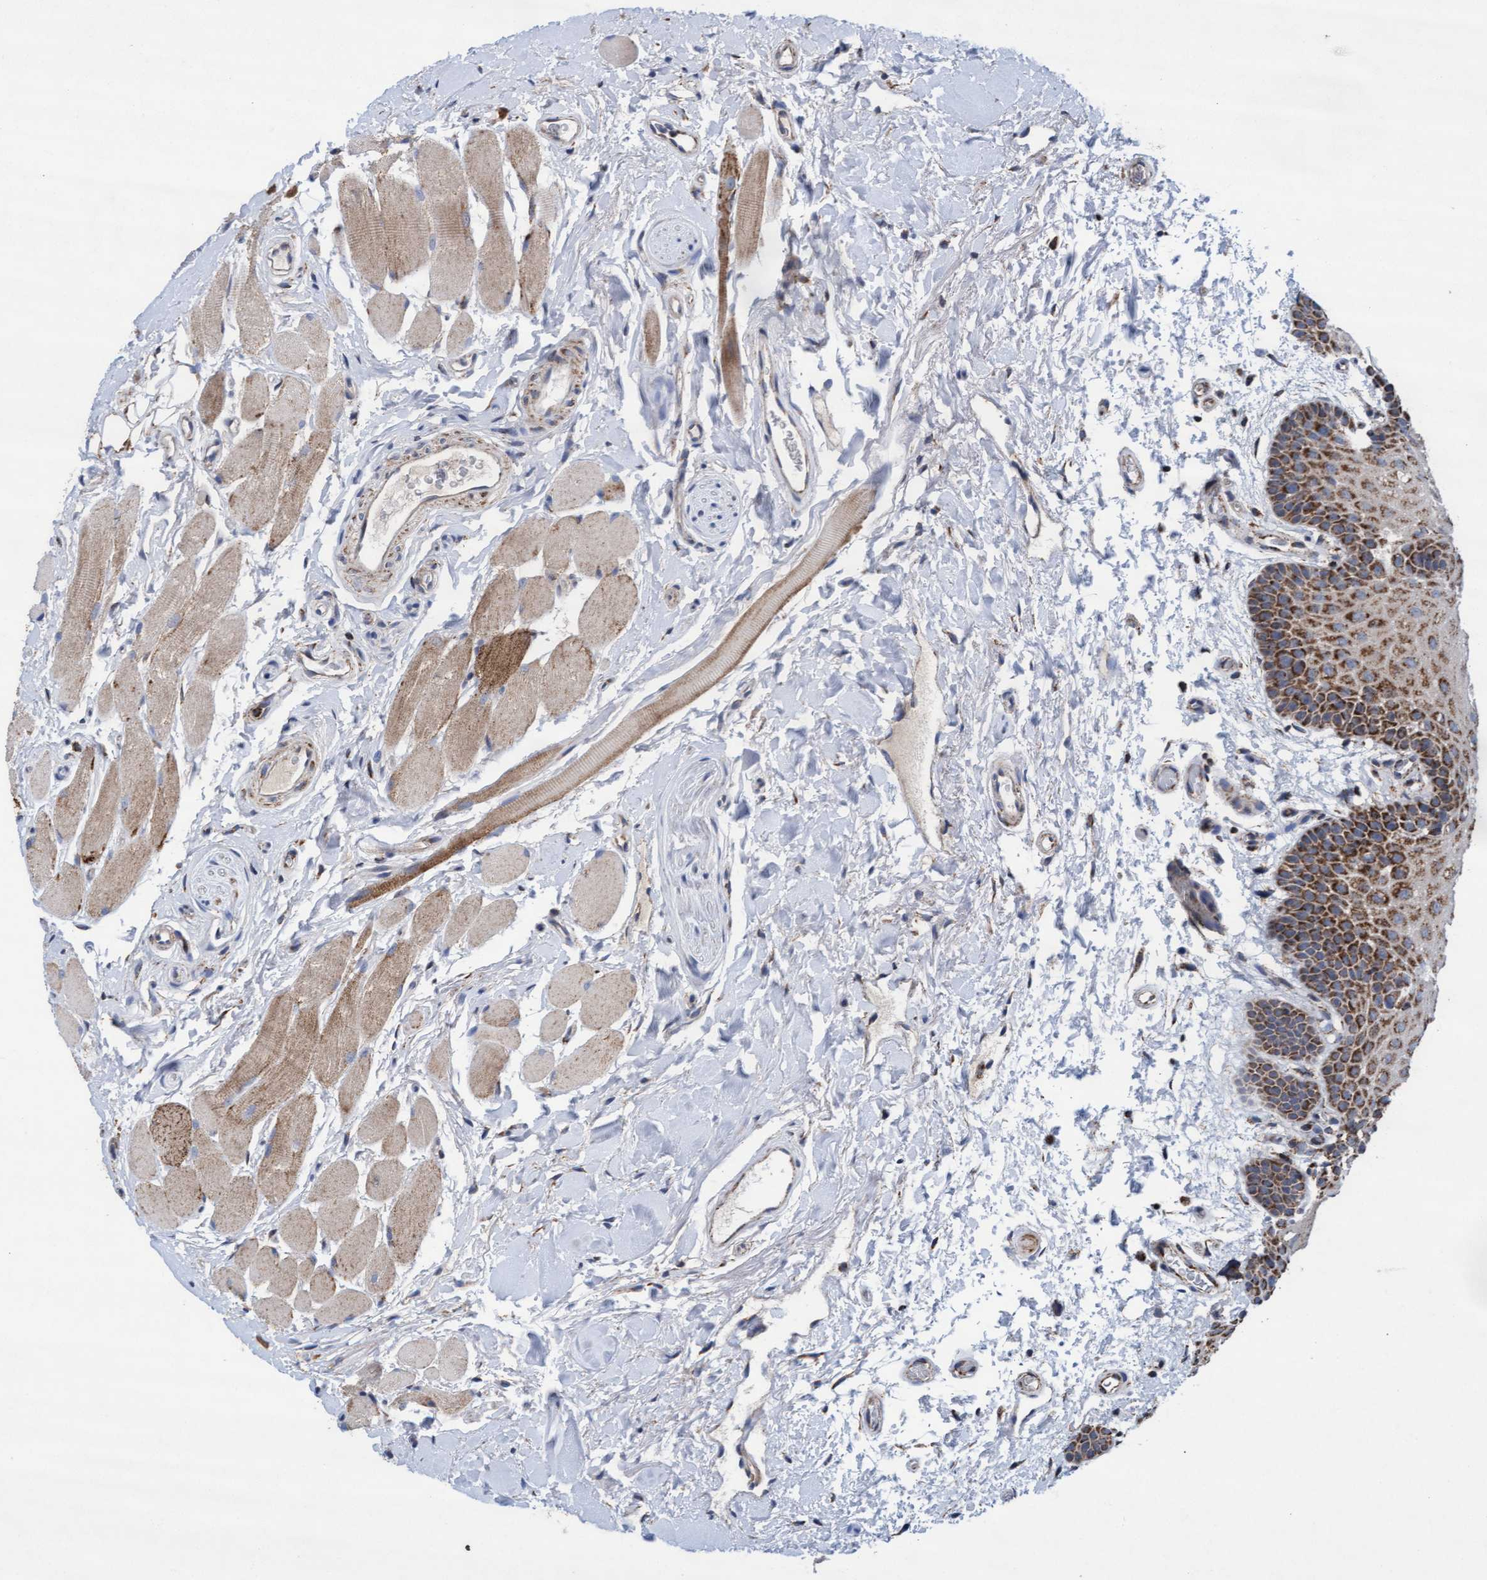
{"staining": {"intensity": "moderate", "quantity": ">75%", "location": "cytoplasmic/membranous"}, "tissue": "oral mucosa", "cell_type": "Squamous epithelial cells", "image_type": "normal", "snomed": [{"axis": "morphology", "description": "Normal tissue, NOS"}, {"axis": "topography", "description": "Oral tissue"}], "caption": "Immunohistochemistry micrograph of normal oral mucosa: oral mucosa stained using immunohistochemistry (IHC) exhibits medium levels of moderate protein expression localized specifically in the cytoplasmic/membranous of squamous epithelial cells, appearing as a cytoplasmic/membranous brown color.", "gene": "MRPL38", "patient": {"sex": "male", "age": 62}}